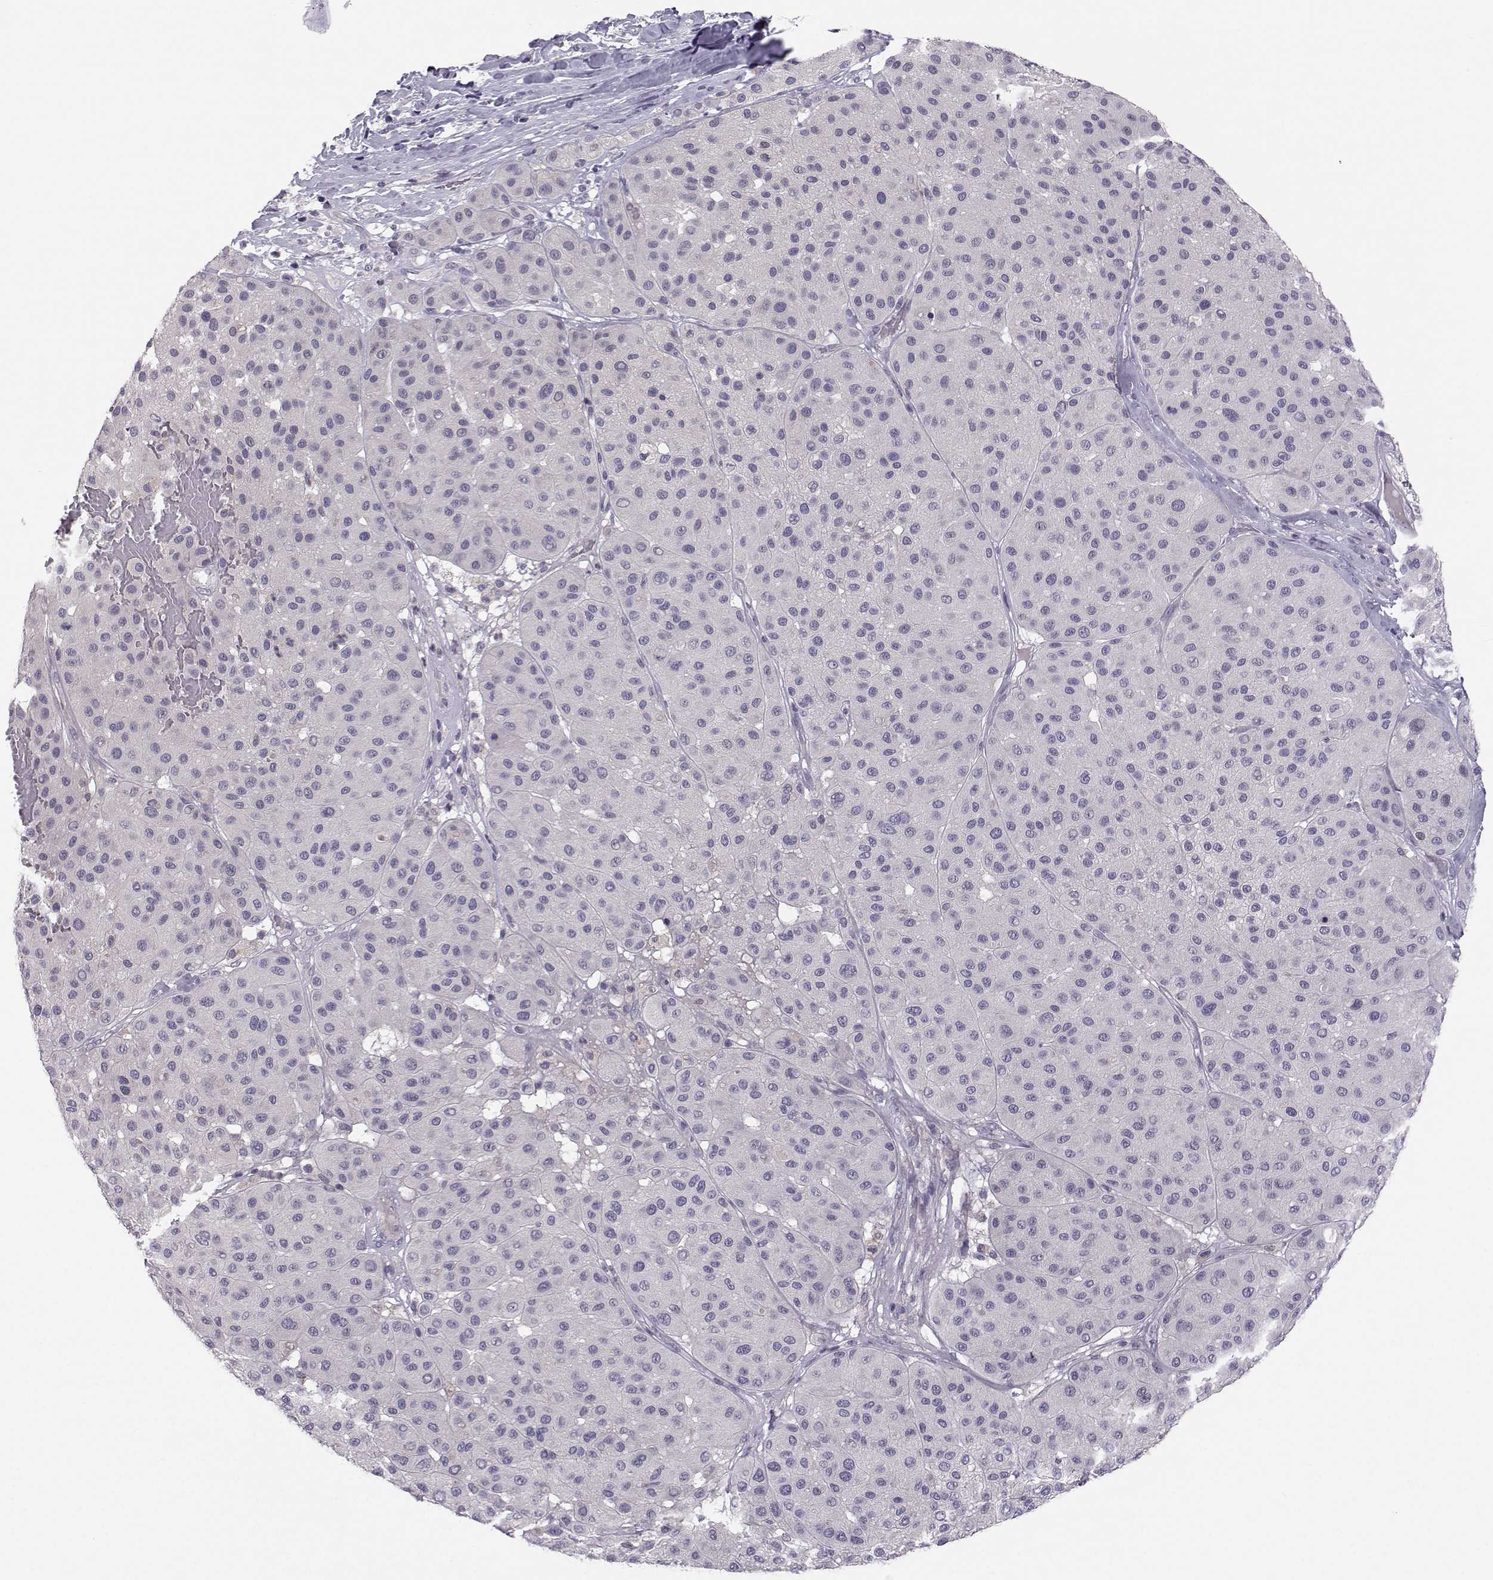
{"staining": {"intensity": "negative", "quantity": "none", "location": "none"}, "tissue": "melanoma", "cell_type": "Tumor cells", "image_type": "cancer", "snomed": [{"axis": "morphology", "description": "Malignant melanoma, Metastatic site"}, {"axis": "topography", "description": "Smooth muscle"}], "caption": "DAB immunohistochemical staining of melanoma shows no significant positivity in tumor cells. (DAB immunohistochemistry (IHC) with hematoxylin counter stain).", "gene": "MROH7", "patient": {"sex": "male", "age": 41}}